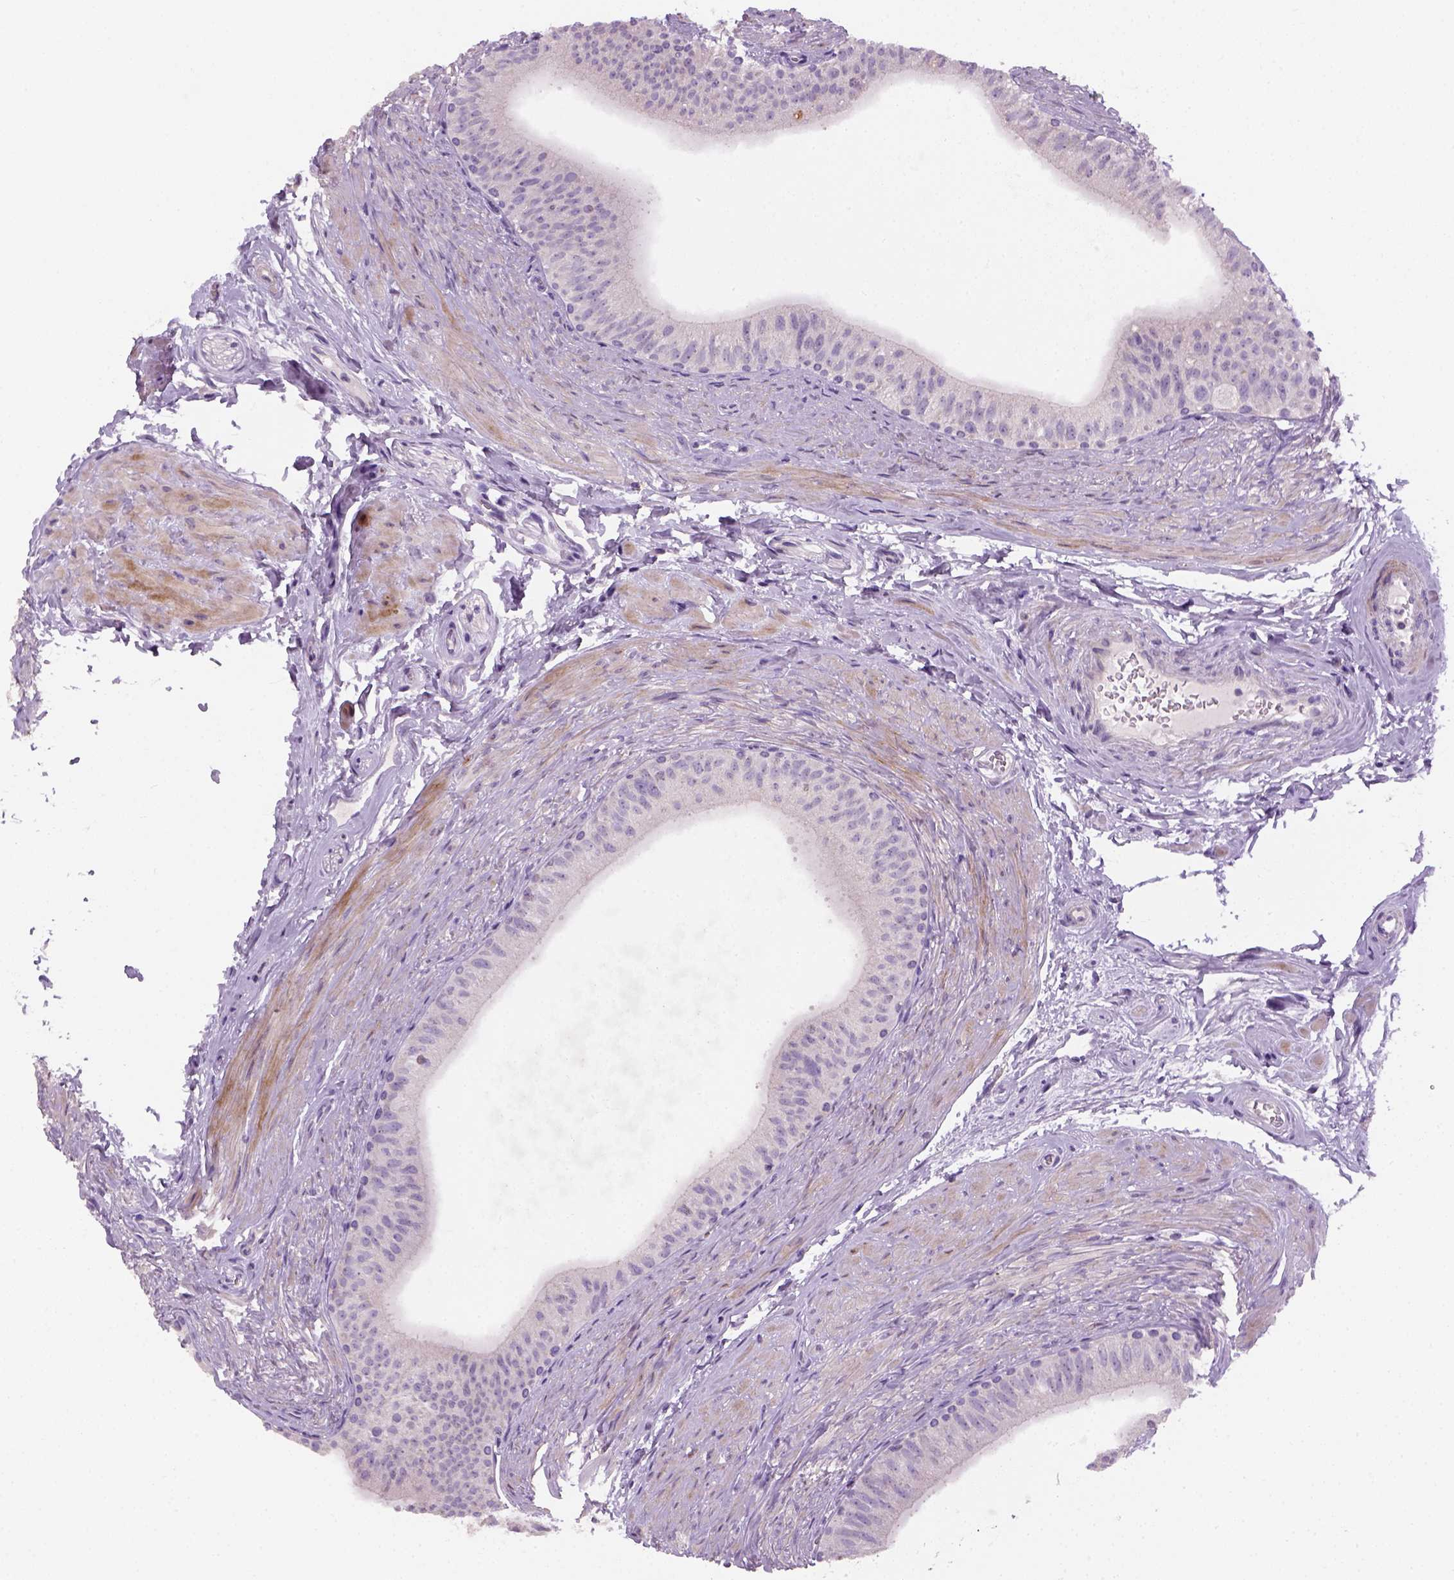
{"staining": {"intensity": "negative", "quantity": "none", "location": "none"}, "tissue": "epididymis", "cell_type": "Glandular cells", "image_type": "normal", "snomed": [{"axis": "morphology", "description": "Normal tissue, NOS"}, {"axis": "topography", "description": "Epididymis"}], "caption": "A histopathology image of human epididymis is negative for staining in glandular cells.", "gene": "NUDT6", "patient": {"sex": "male", "age": 36}}